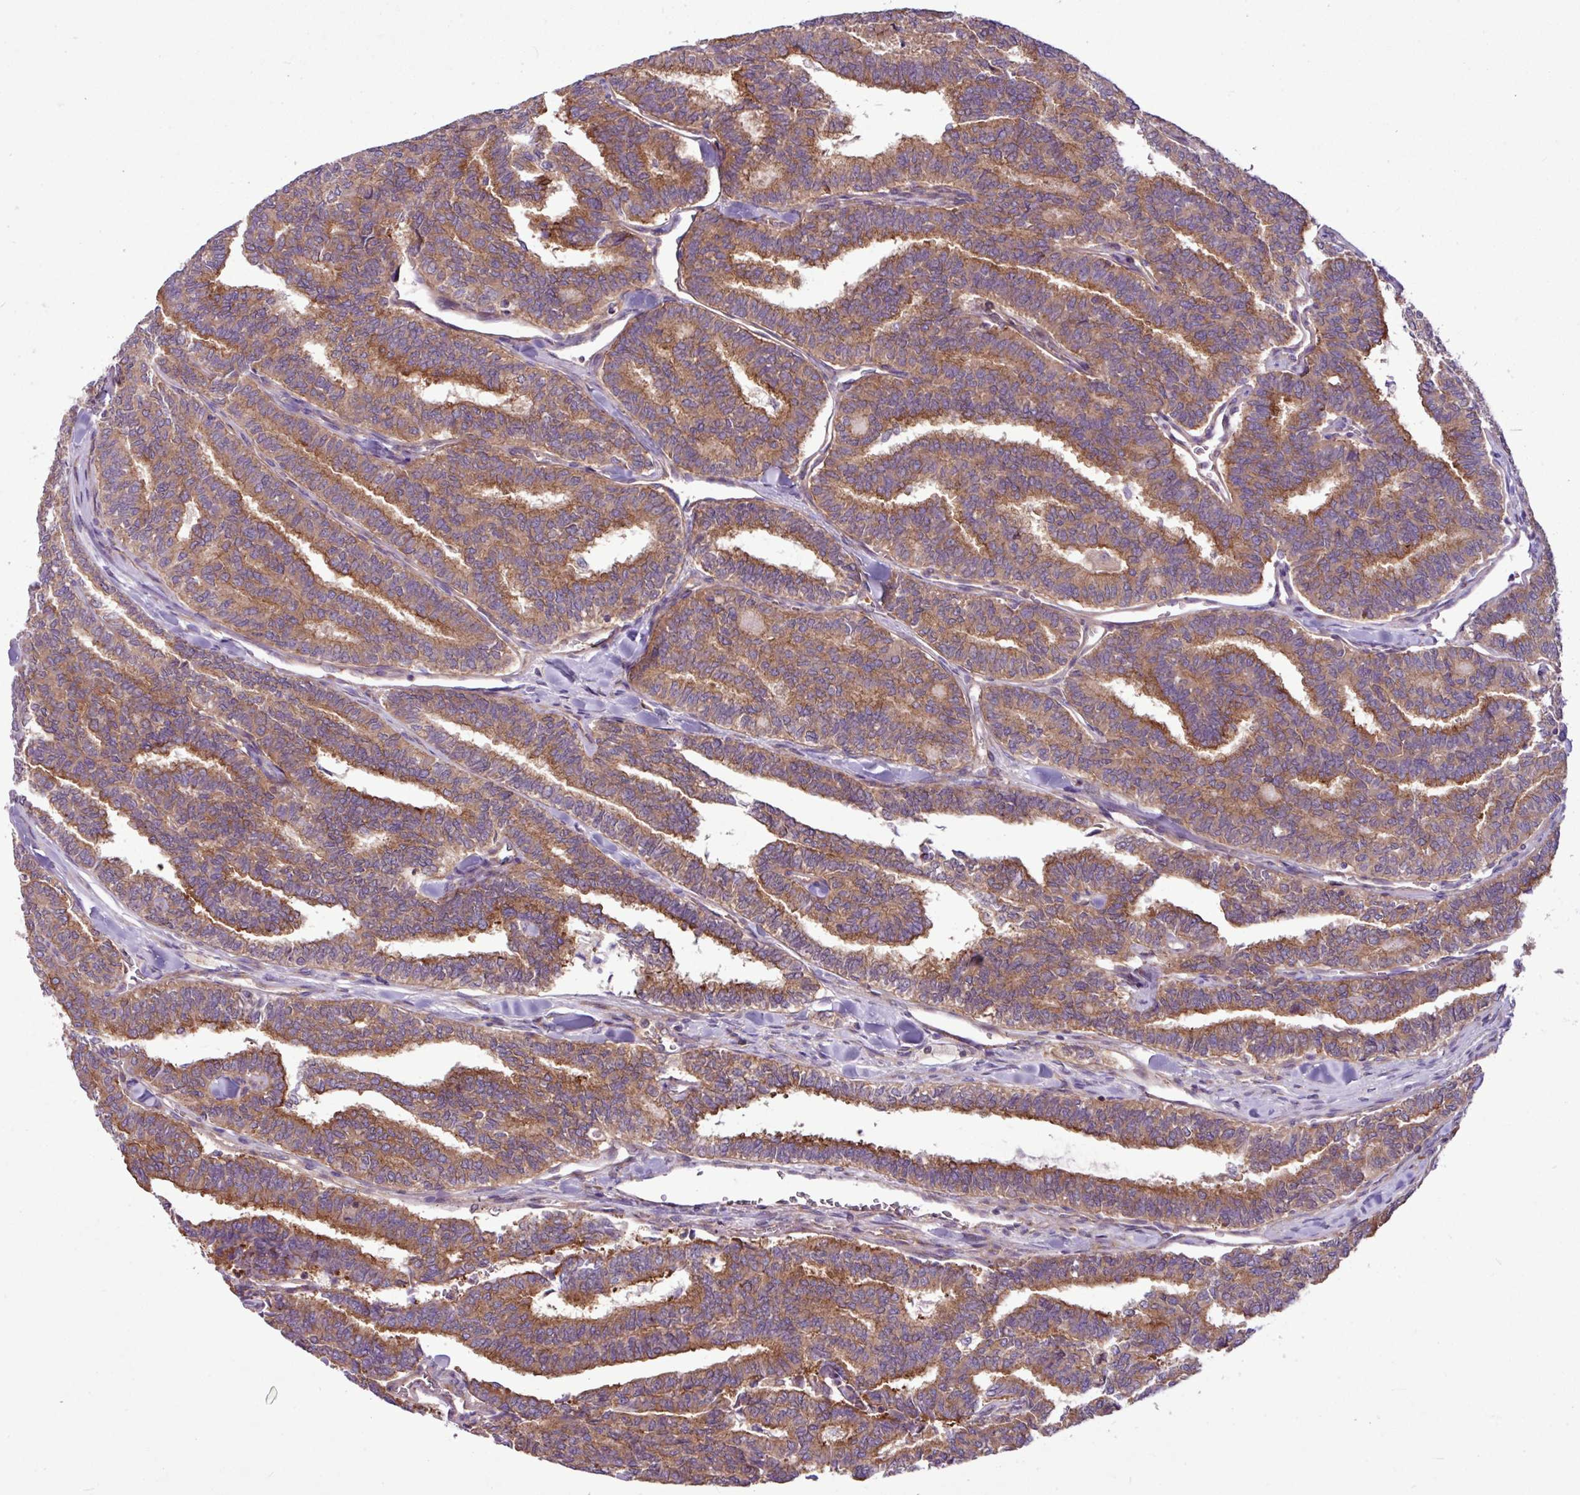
{"staining": {"intensity": "strong", "quantity": ">75%", "location": "cytoplasmic/membranous"}, "tissue": "thyroid cancer", "cell_type": "Tumor cells", "image_type": "cancer", "snomed": [{"axis": "morphology", "description": "Papillary adenocarcinoma, NOS"}, {"axis": "topography", "description": "Thyroid gland"}], "caption": "Human thyroid papillary adenocarcinoma stained with a protein marker demonstrates strong staining in tumor cells.", "gene": "MROH2A", "patient": {"sex": "female", "age": 35}}